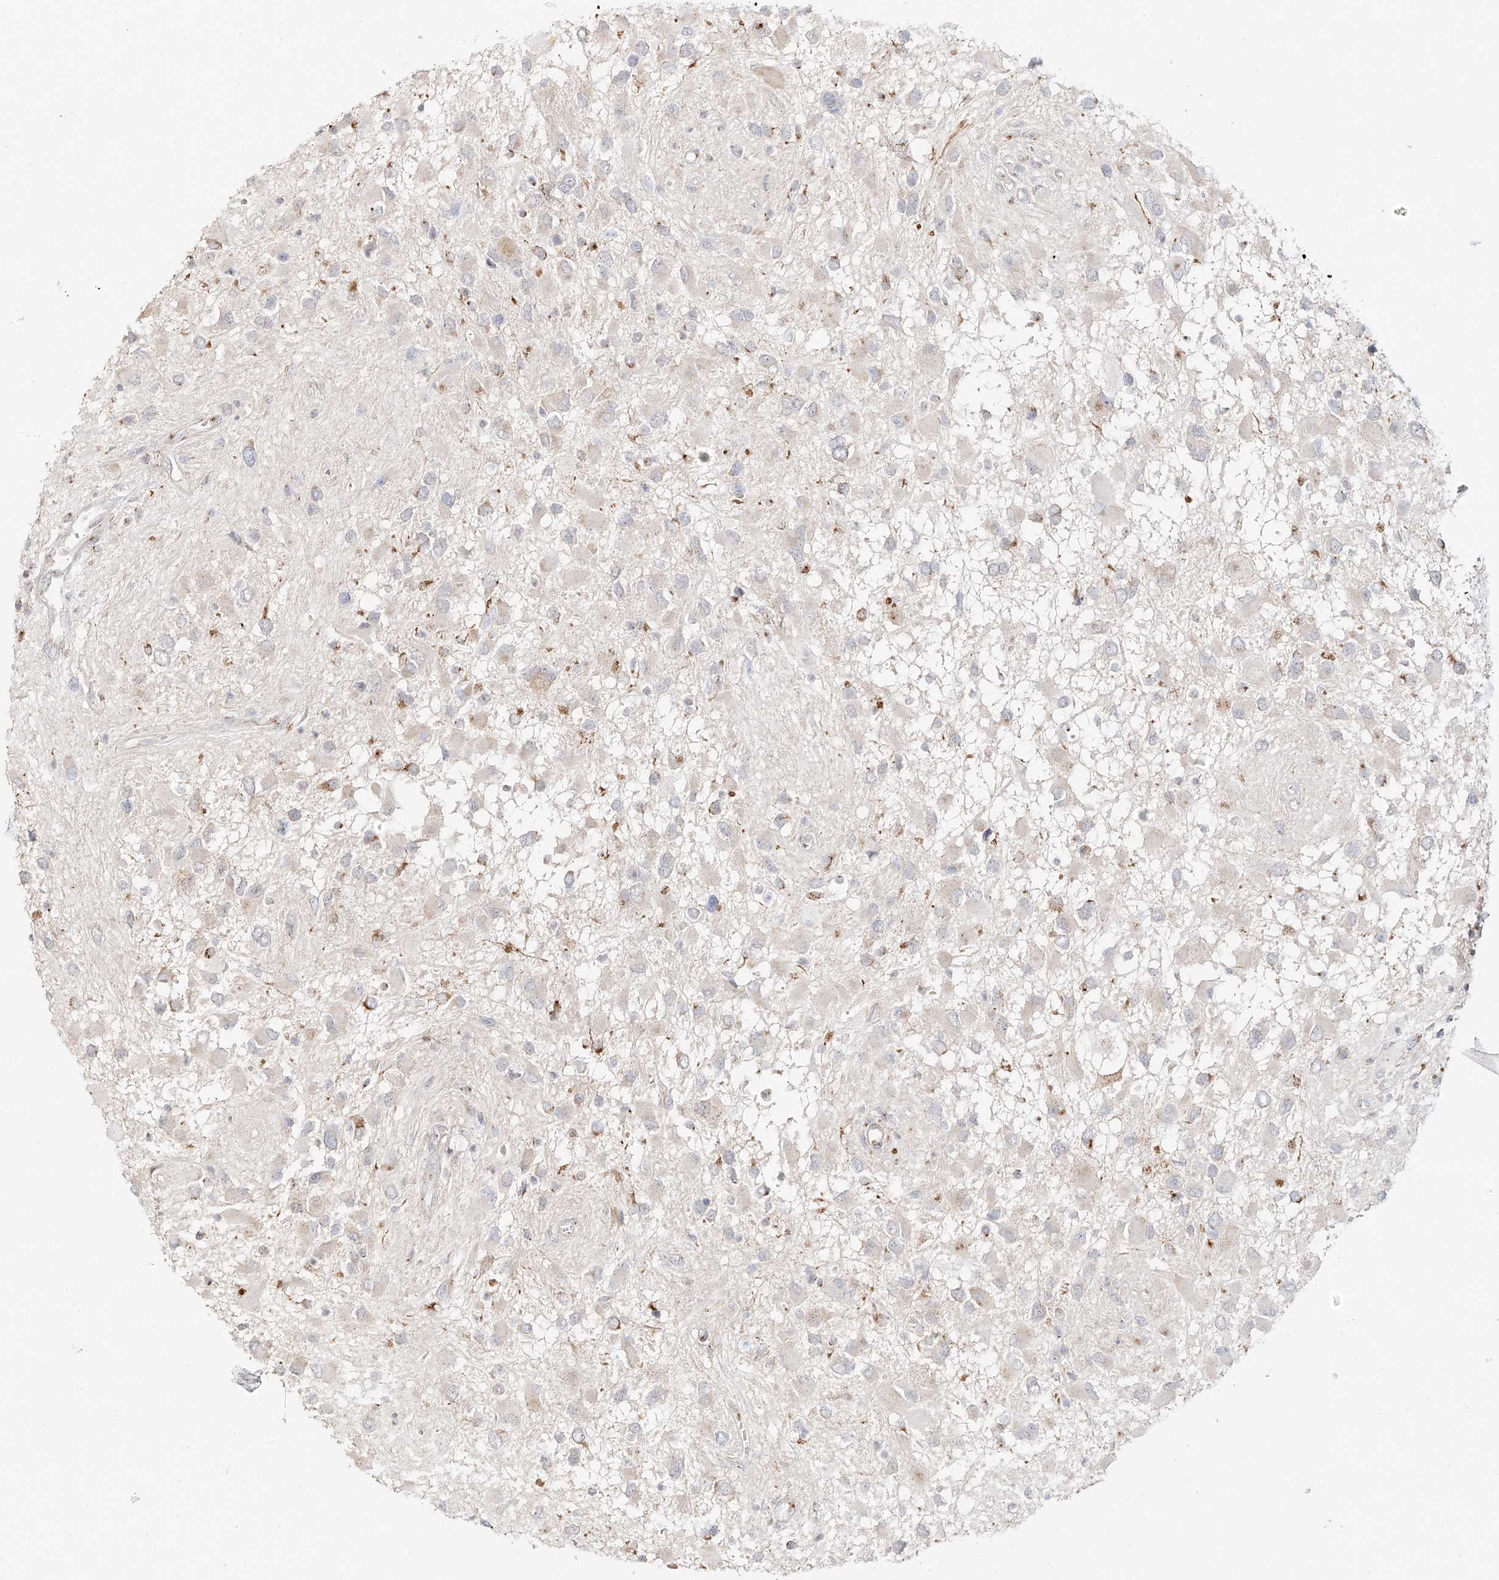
{"staining": {"intensity": "weak", "quantity": "<25%", "location": "cytoplasmic/membranous"}, "tissue": "glioma", "cell_type": "Tumor cells", "image_type": "cancer", "snomed": [{"axis": "morphology", "description": "Glioma, malignant, High grade"}, {"axis": "topography", "description": "Brain"}], "caption": "The immunohistochemistry photomicrograph has no significant expression in tumor cells of glioma tissue.", "gene": "BSDC1", "patient": {"sex": "male", "age": 53}}